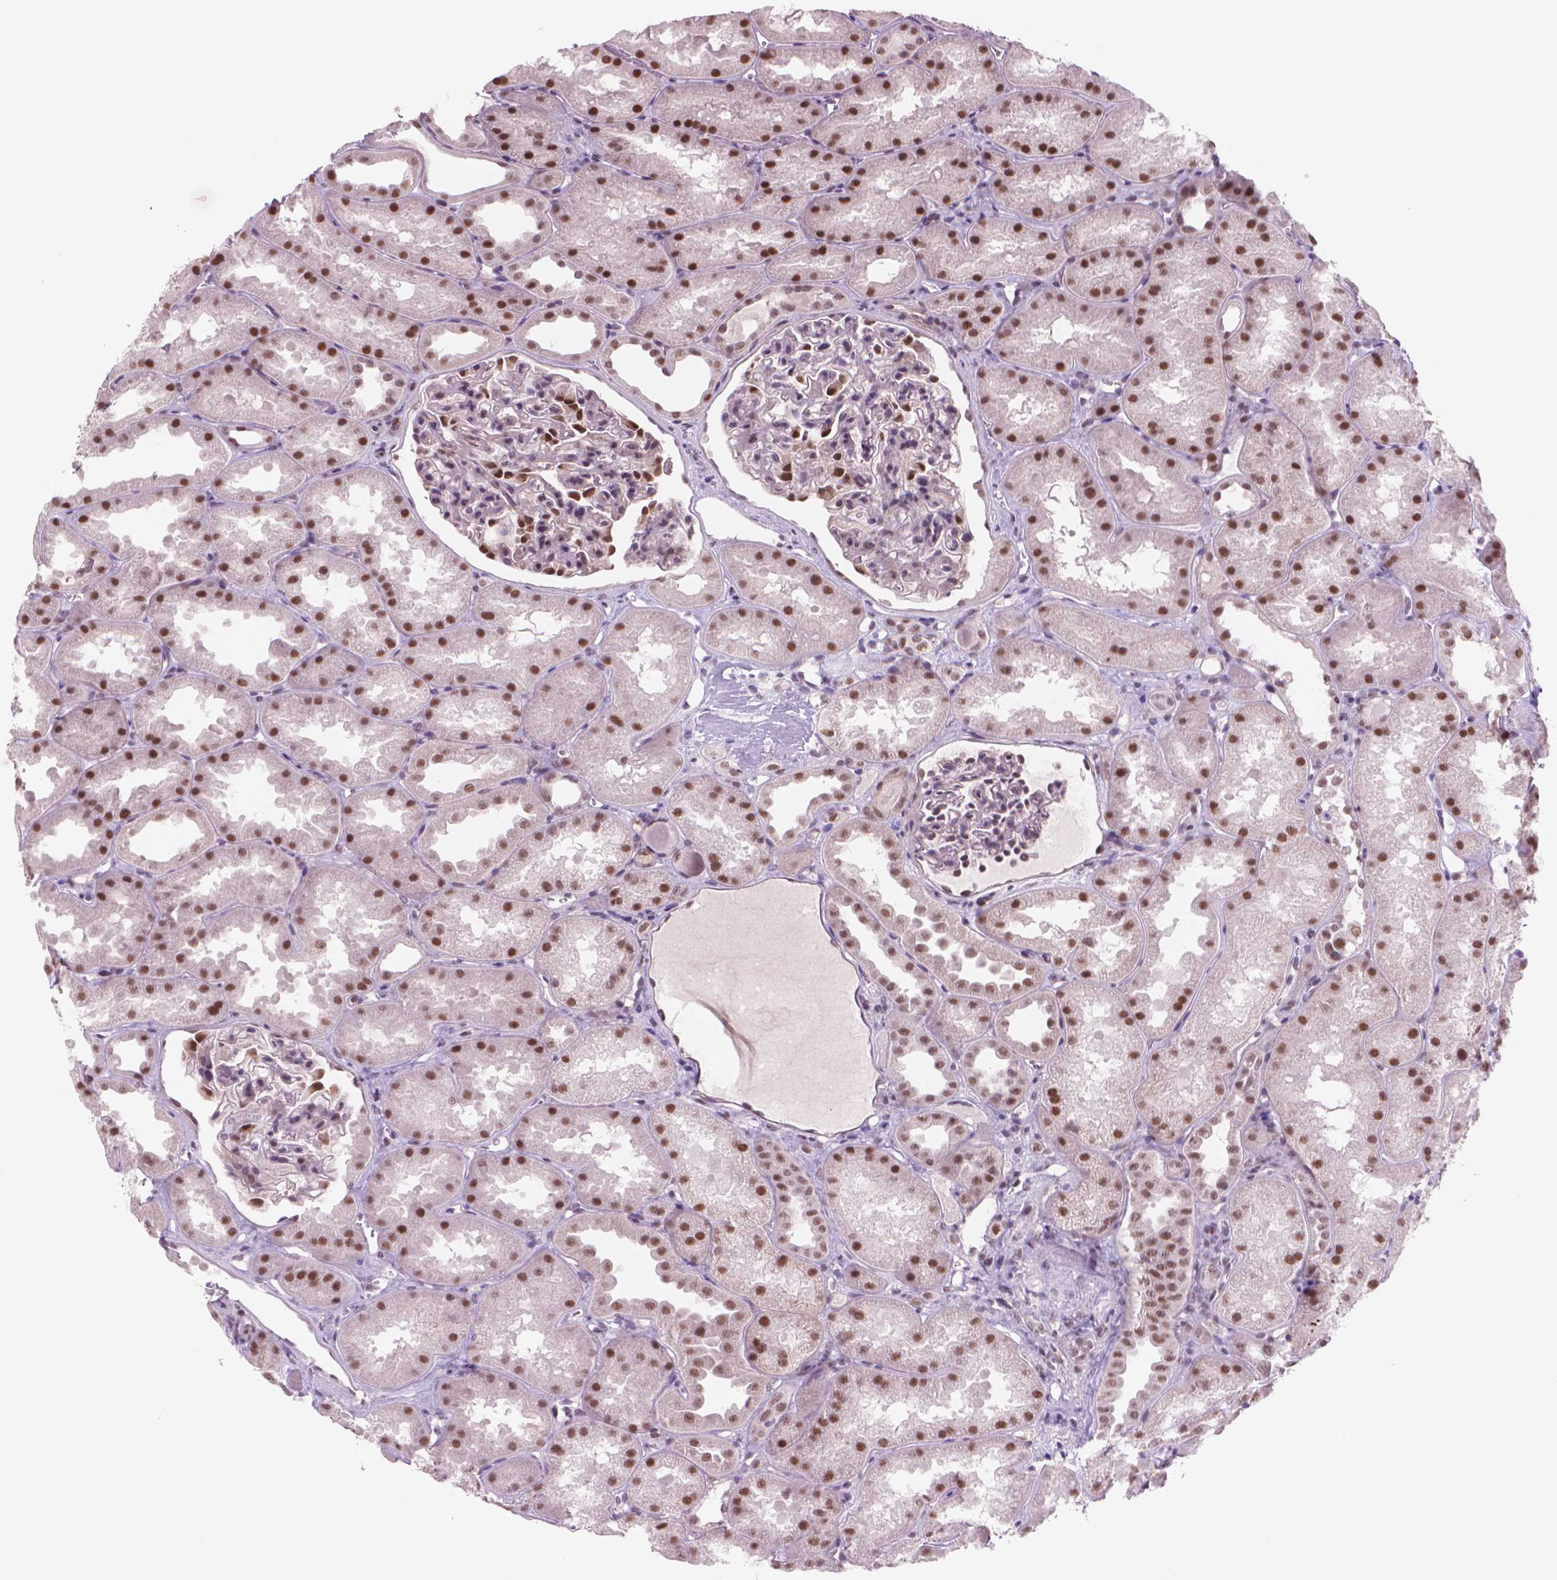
{"staining": {"intensity": "strong", "quantity": "<25%", "location": "nuclear"}, "tissue": "kidney", "cell_type": "Cells in glomeruli", "image_type": "normal", "snomed": [{"axis": "morphology", "description": "Normal tissue, NOS"}, {"axis": "topography", "description": "Kidney"}], "caption": "Kidney stained for a protein (brown) shows strong nuclear positive staining in about <25% of cells in glomeruli.", "gene": "POLR3D", "patient": {"sex": "male", "age": 61}}